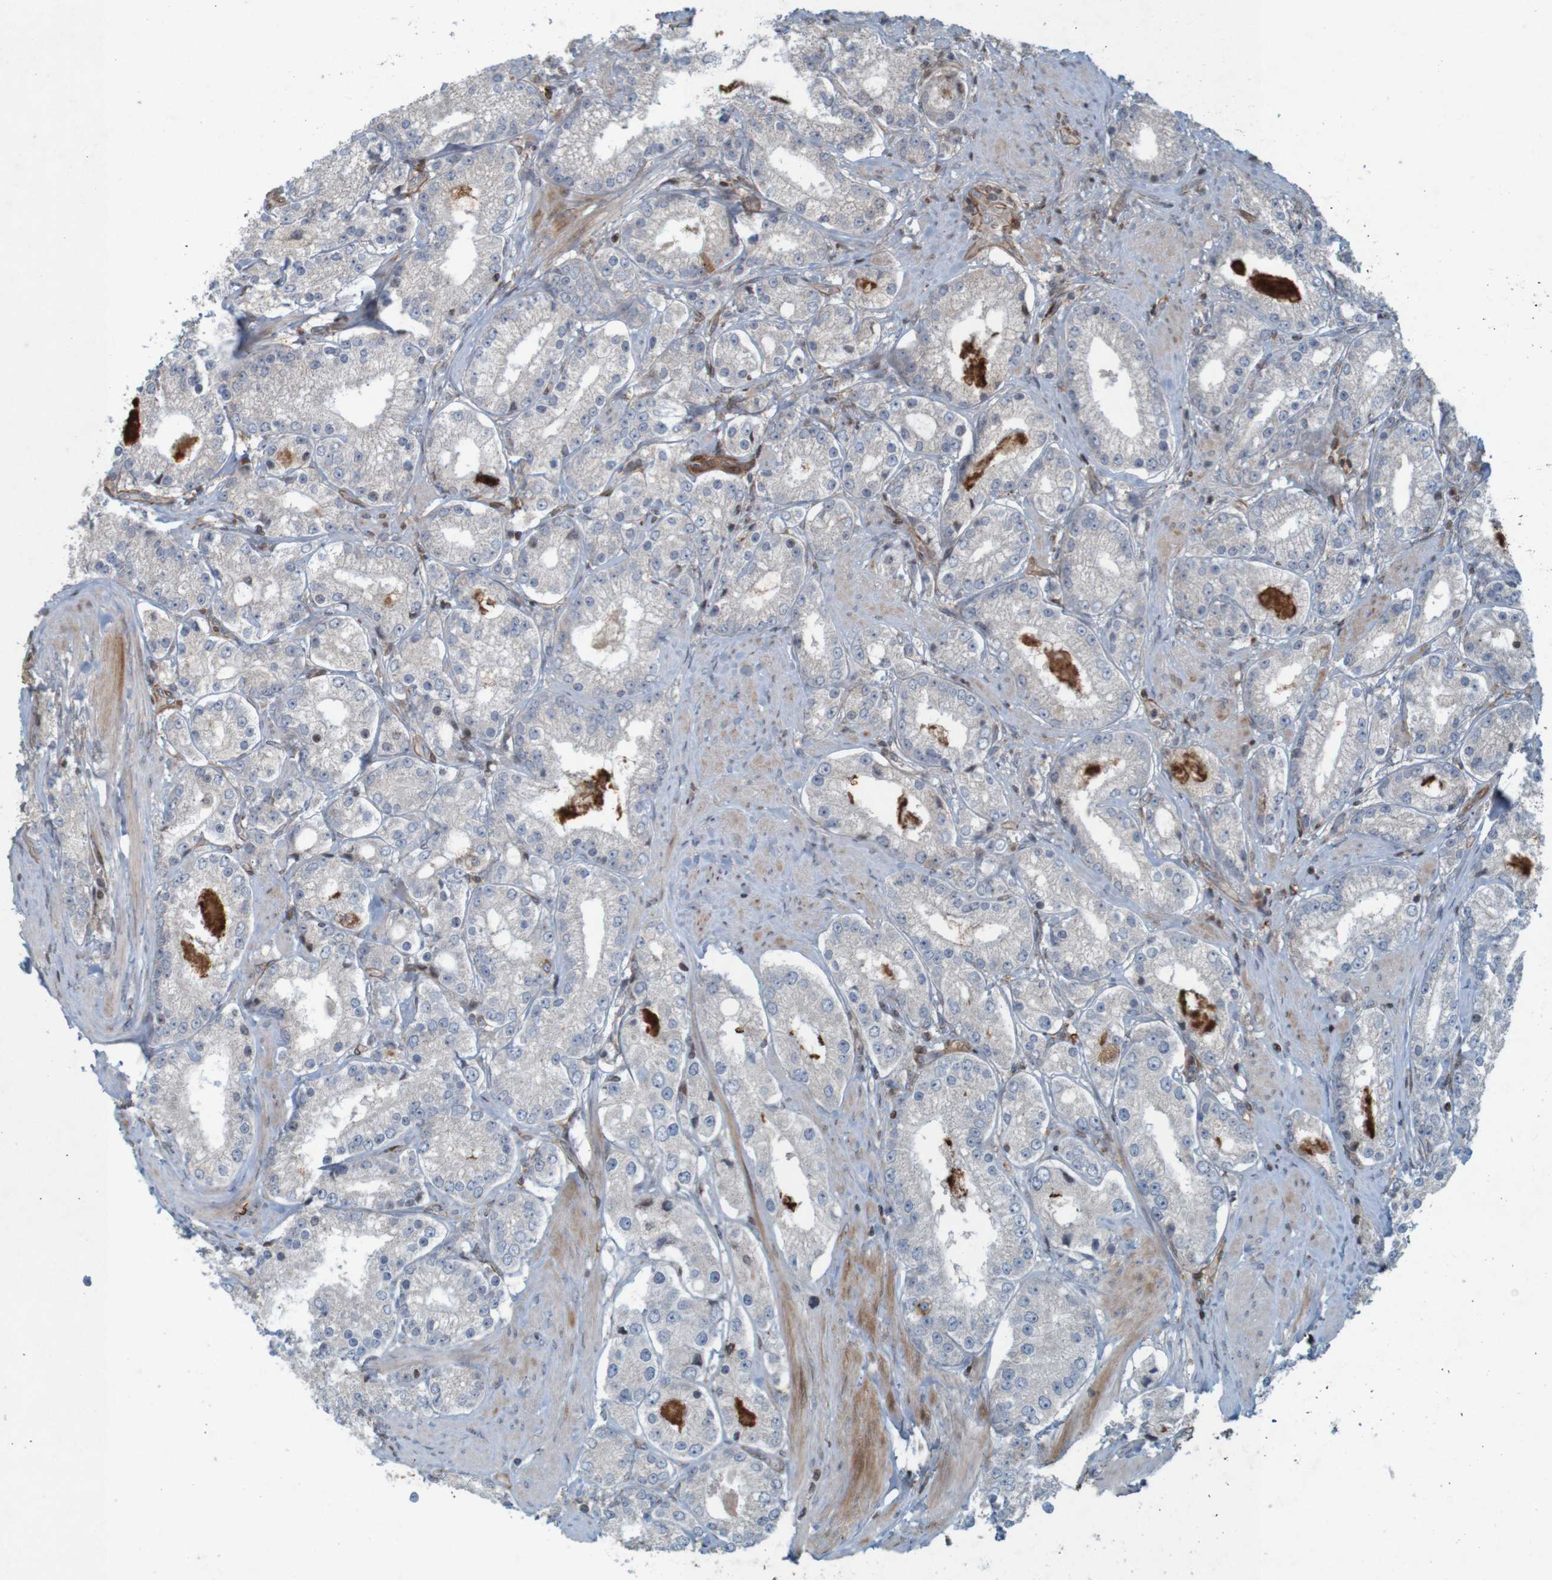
{"staining": {"intensity": "negative", "quantity": "none", "location": "none"}, "tissue": "prostate cancer", "cell_type": "Tumor cells", "image_type": "cancer", "snomed": [{"axis": "morphology", "description": "Adenocarcinoma, Low grade"}, {"axis": "topography", "description": "Prostate"}], "caption": "Tumor cells show no significant staining in low-grade adenocarcinoma (prostate). (Immunohistochemistry (ihc), brightfield microscopy, high magnification).", "gene": "GUCY1A1", "patient": {"sex": "male", "age": 63}}